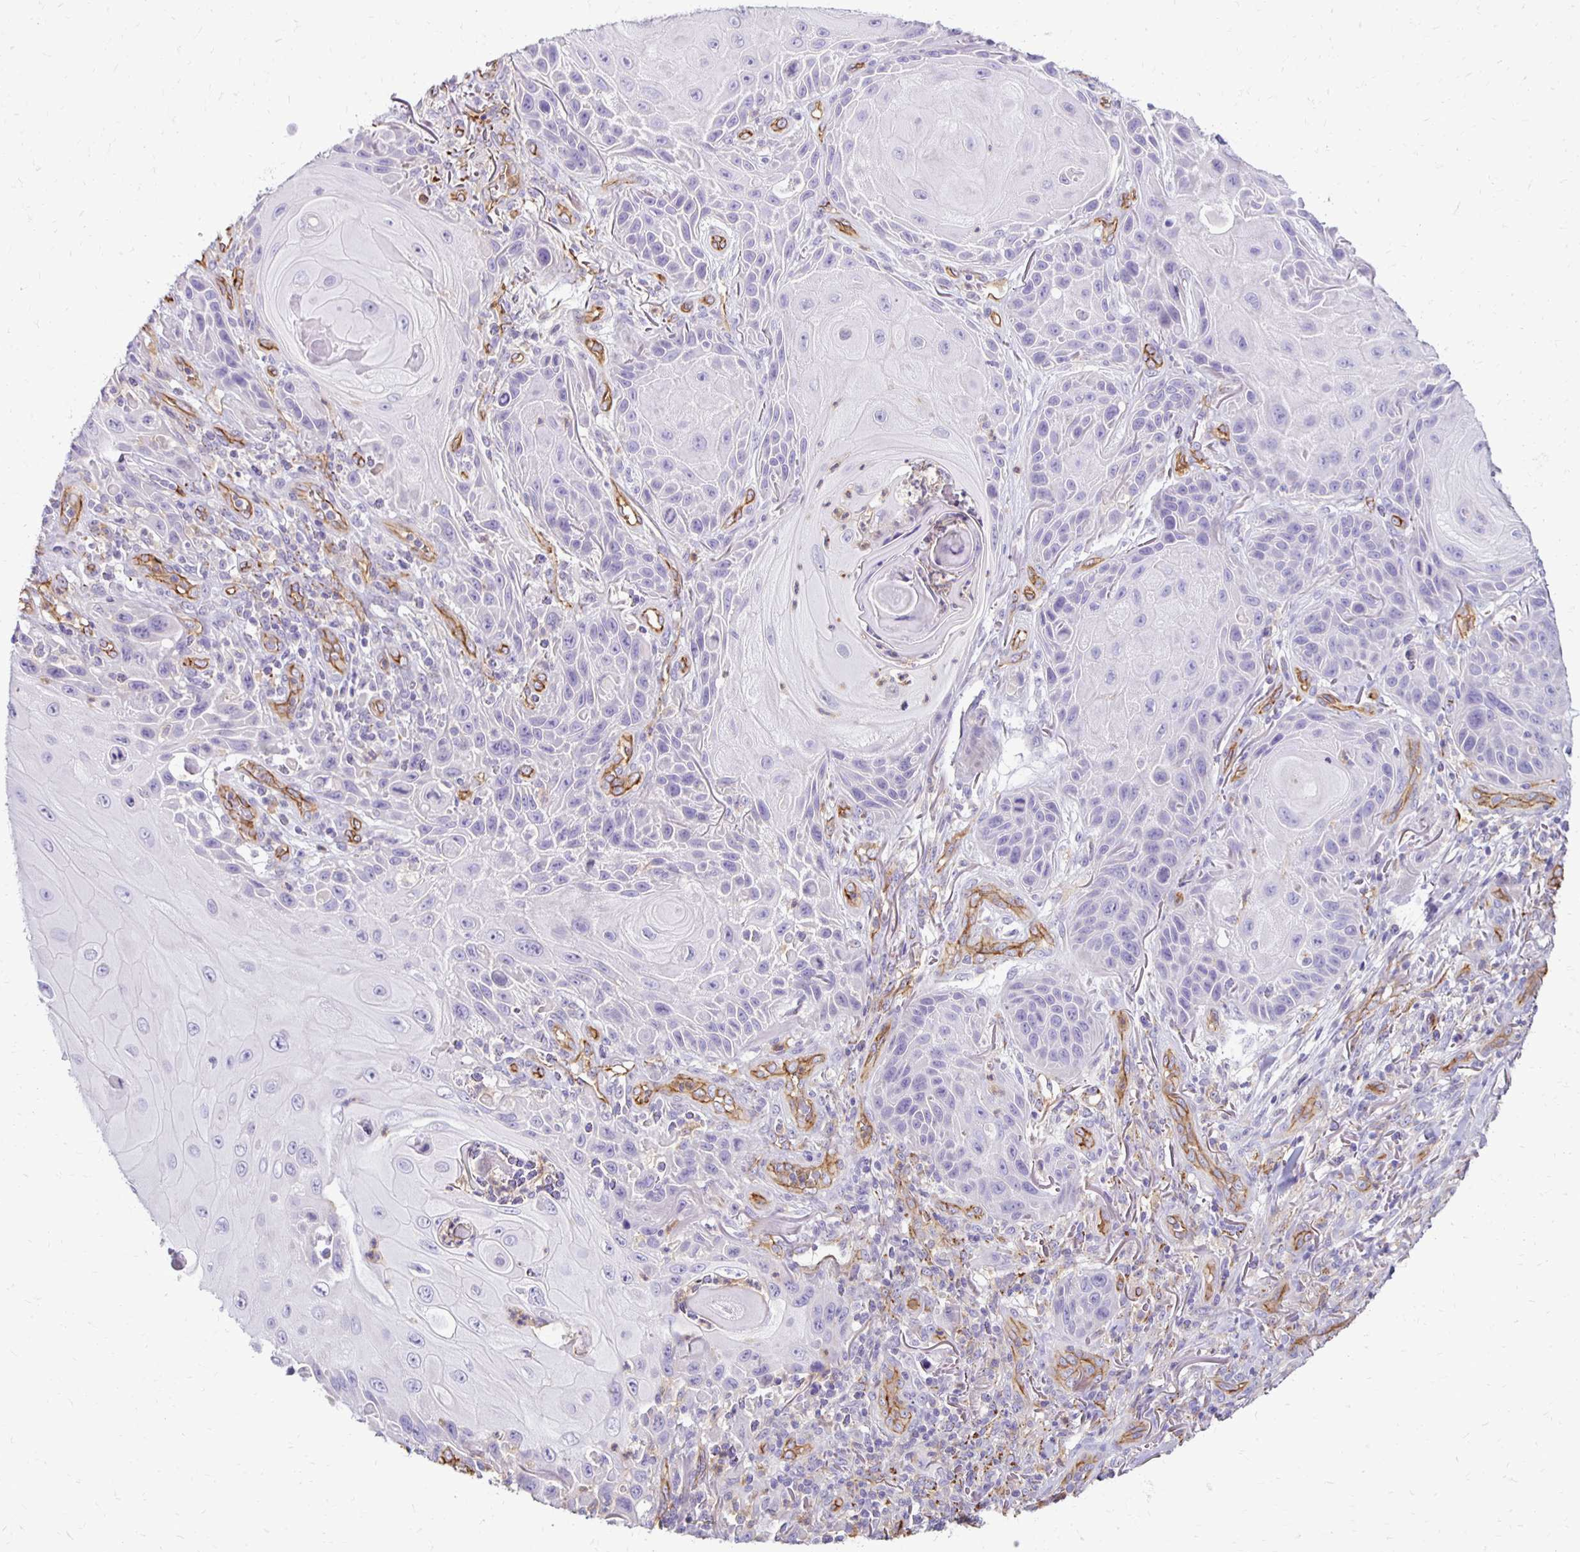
{"staining": {"intensity": "negative", "quantity": "none", "location": "none"}, "tissue": "skin cancer", "cell_type": "Tumor cells", "image_type": "cancer", "snomed": [{"axis": "morphology", "description": "Squamous cell carcinoma, NOS"}, {"axis": "topography", "description": "Skin"}], "caption": "Immunohistochemical staining of squamous cell carcinoma (skin) reveals no significant expression in tumor cells.", "gene": "TTYH1", "patient": {"sex": "female", "age": 94}}